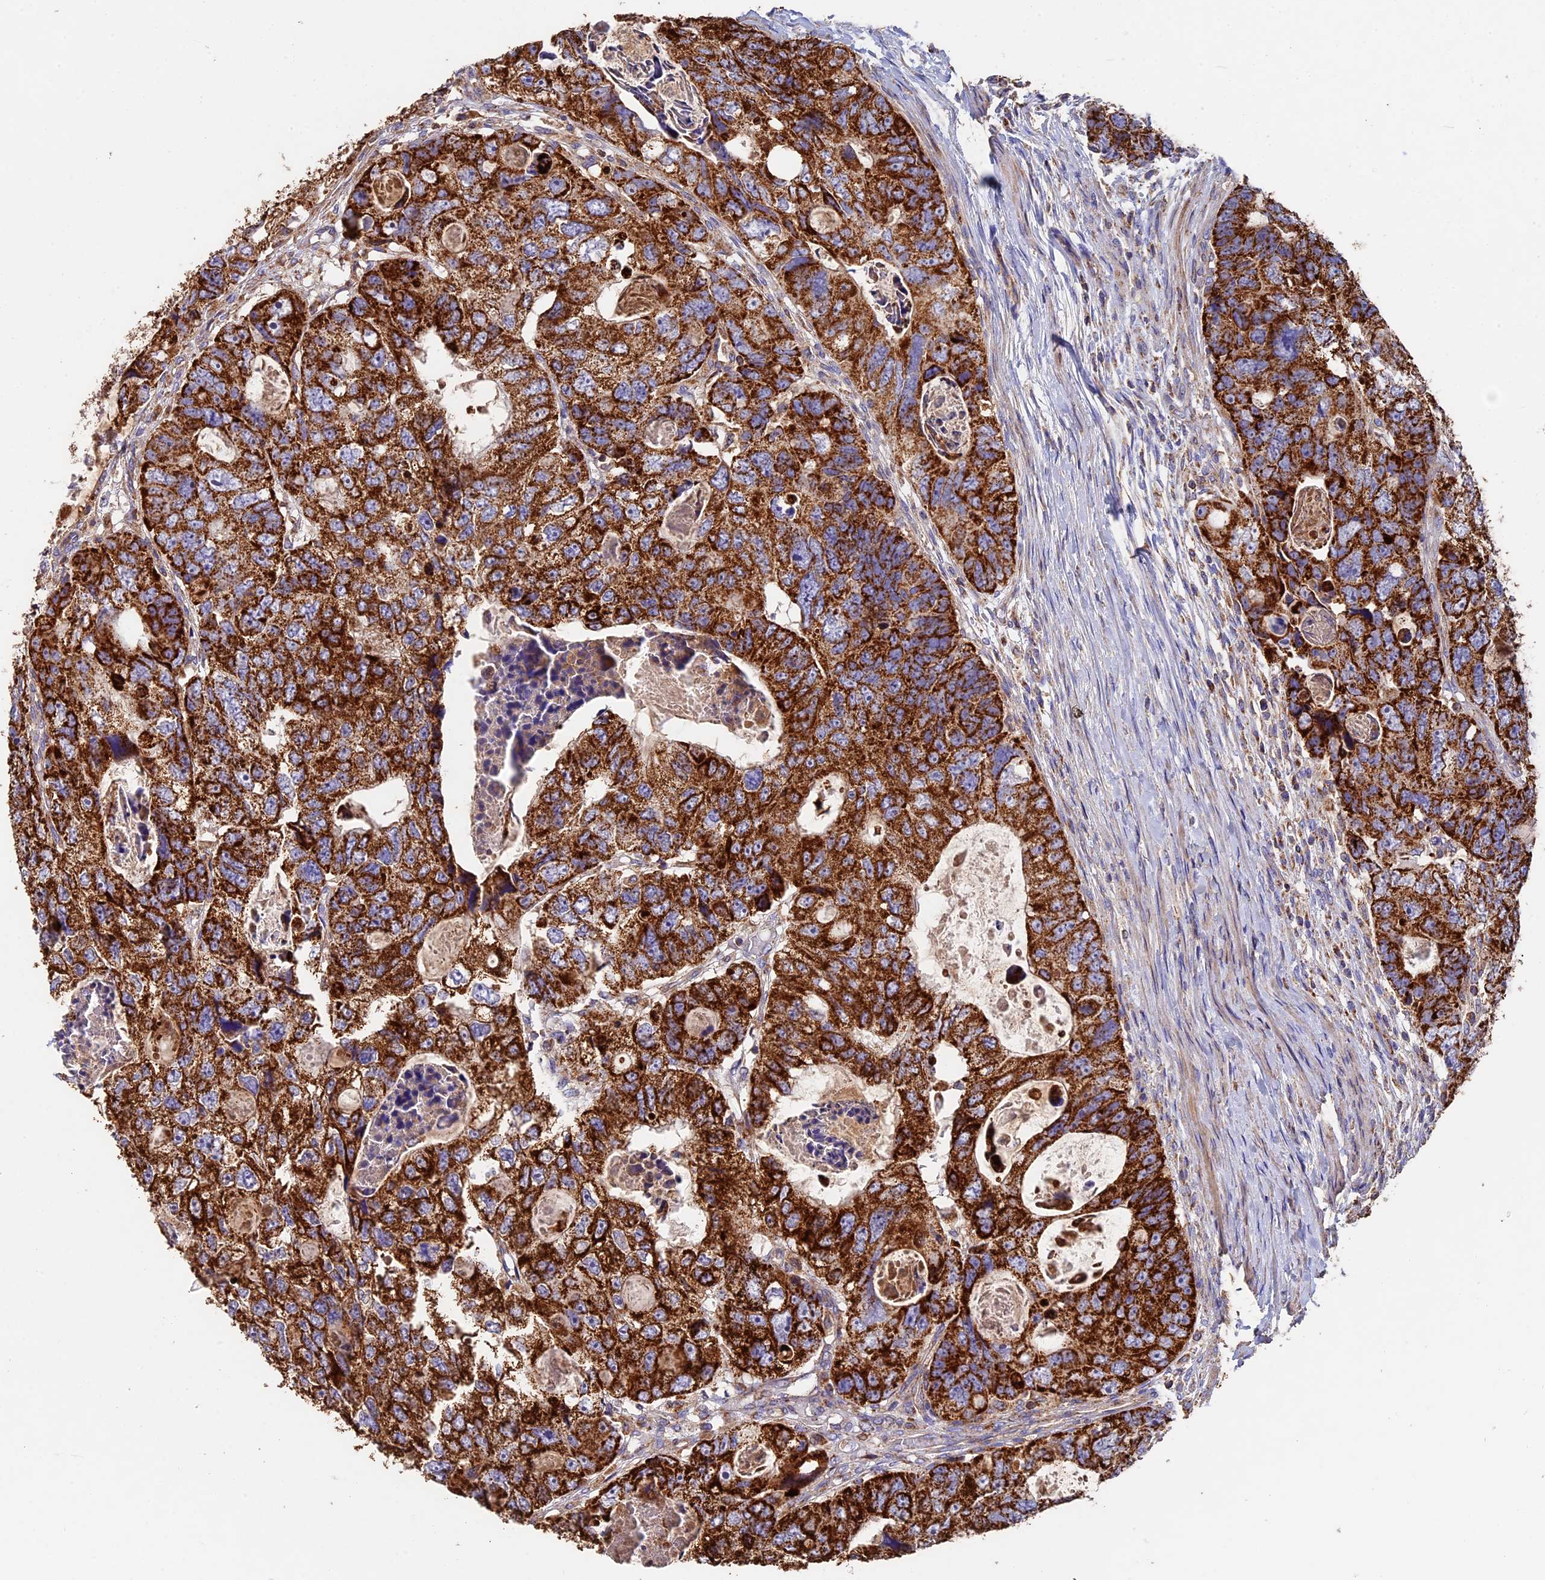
{"staining": {"intensity": "strong", "quantity": ">75%", "location": "cytoplasmic/membranous"}, "tissue": "colorectal cancer", "cell_type": "Tumor cells", "image_type": "cancer", "snomed": [{"axis": "morphology", "description": "Adenocarcinoma, NOS"}, {"axis": "topography", "description": "Rectum"}], "caption": "Immunohistochemistry micrograph of colorectal cancer (adenocarcinoma) stained for a protein (brown), which shows high levels of strong cytoplasmic/membranous staining in about >75% of tumor cells.", "gene": "ADAT1", "patient": {"sex": "male", "age": 59}}